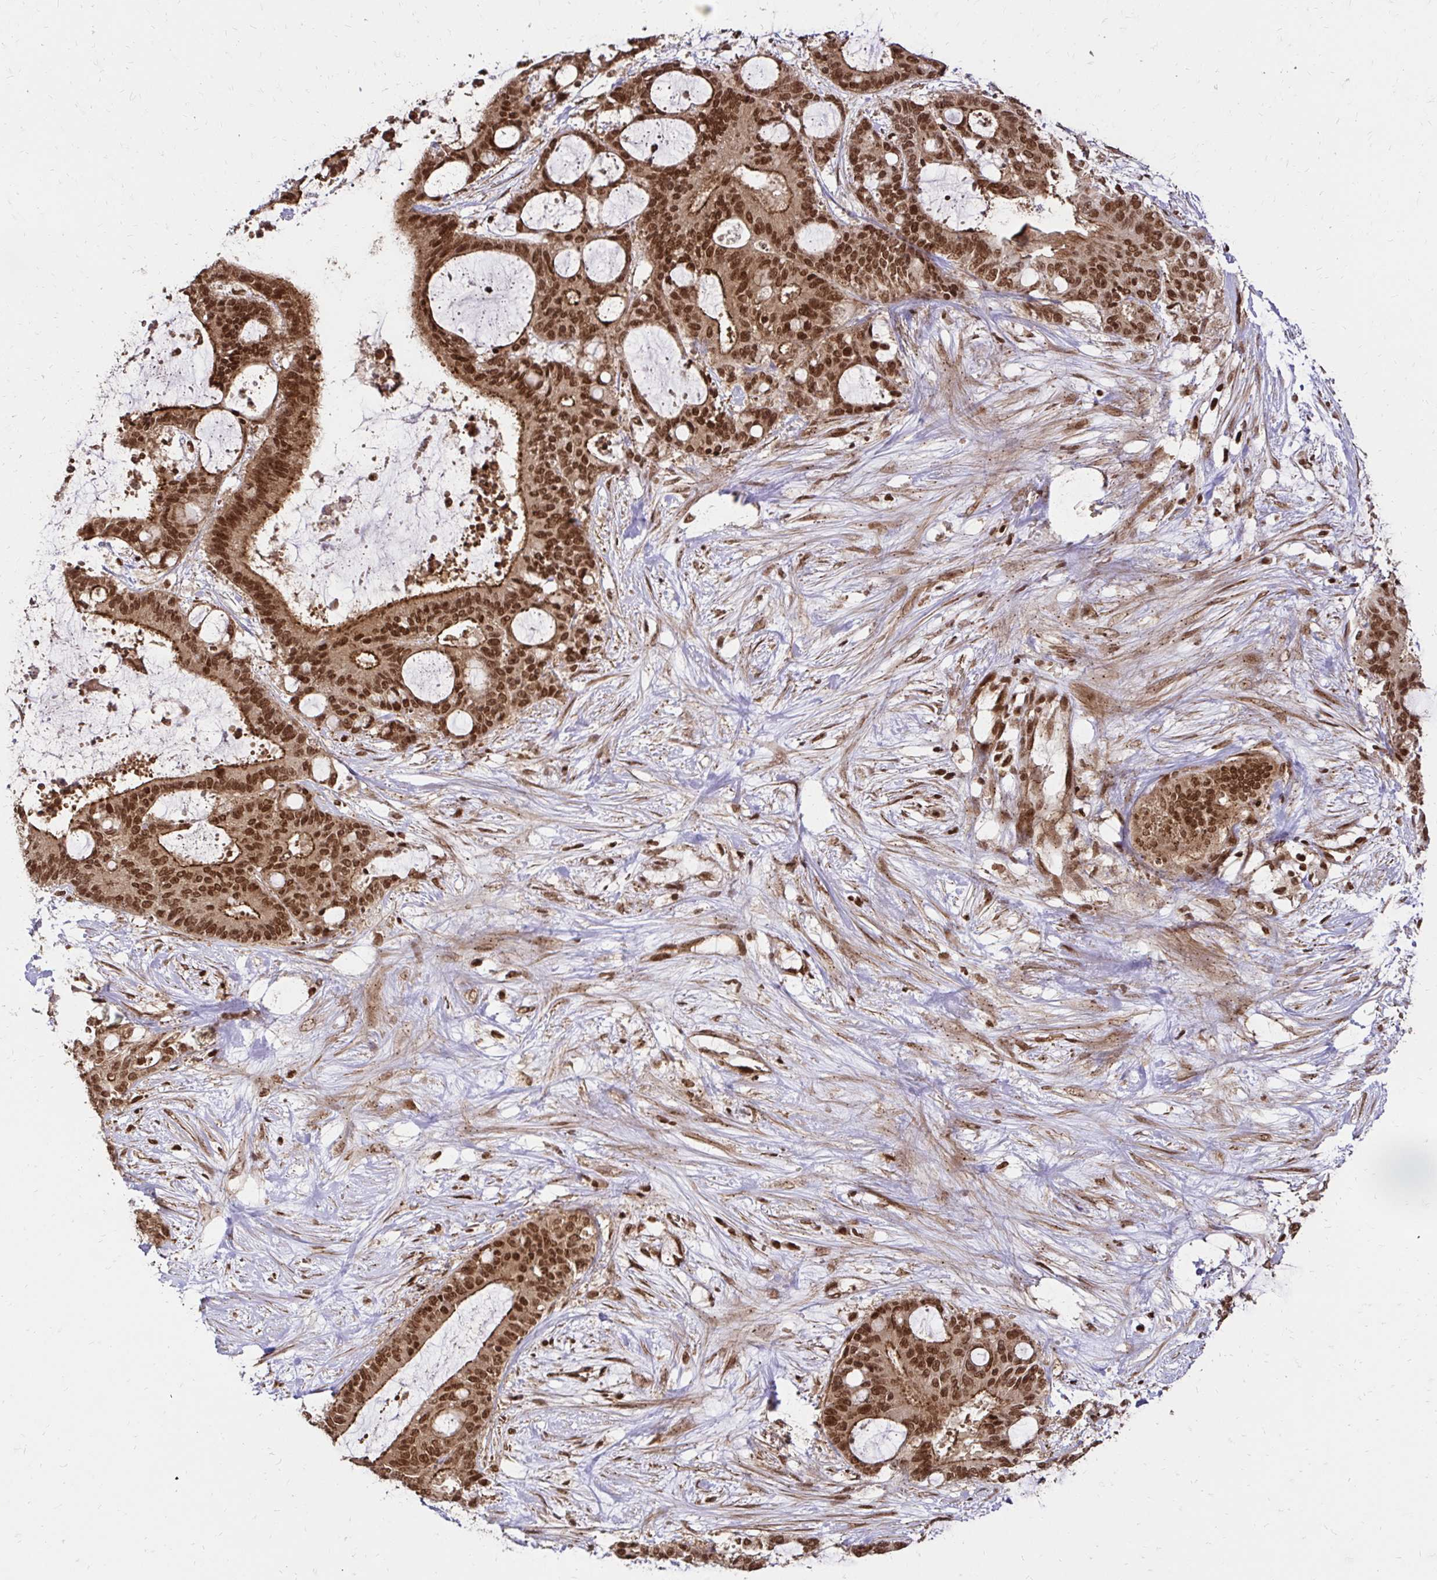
{"staining": {"intensity": "strong", "quantity": ">75%", "location": "cytoplasmic/membranous,nuclear"}, "tissue": "liver cancer", "cell_type": "Tumor cells", "image_type": "cancer", "snomed": [{"axis": "morphology", "description": "Normal tissue, NOS"}, {"axis": "morphology", "description": "Cholangiocarcinoma"}, {"axis": "topography", "description": "Liver"}, {"axis": "topography", "description": "Peripheral nerve tissue"}], "caption": "This image displays liver cholangiocarcinoma stained with IHC to label a protein in brown. The cytoplasmic/membranous and nuclear of tumor cells show strong positivity for the protein. Nuclei are counter-stained blue.", "gene": "GLYR1", "patient": {"sex": "female", "age": 73}}